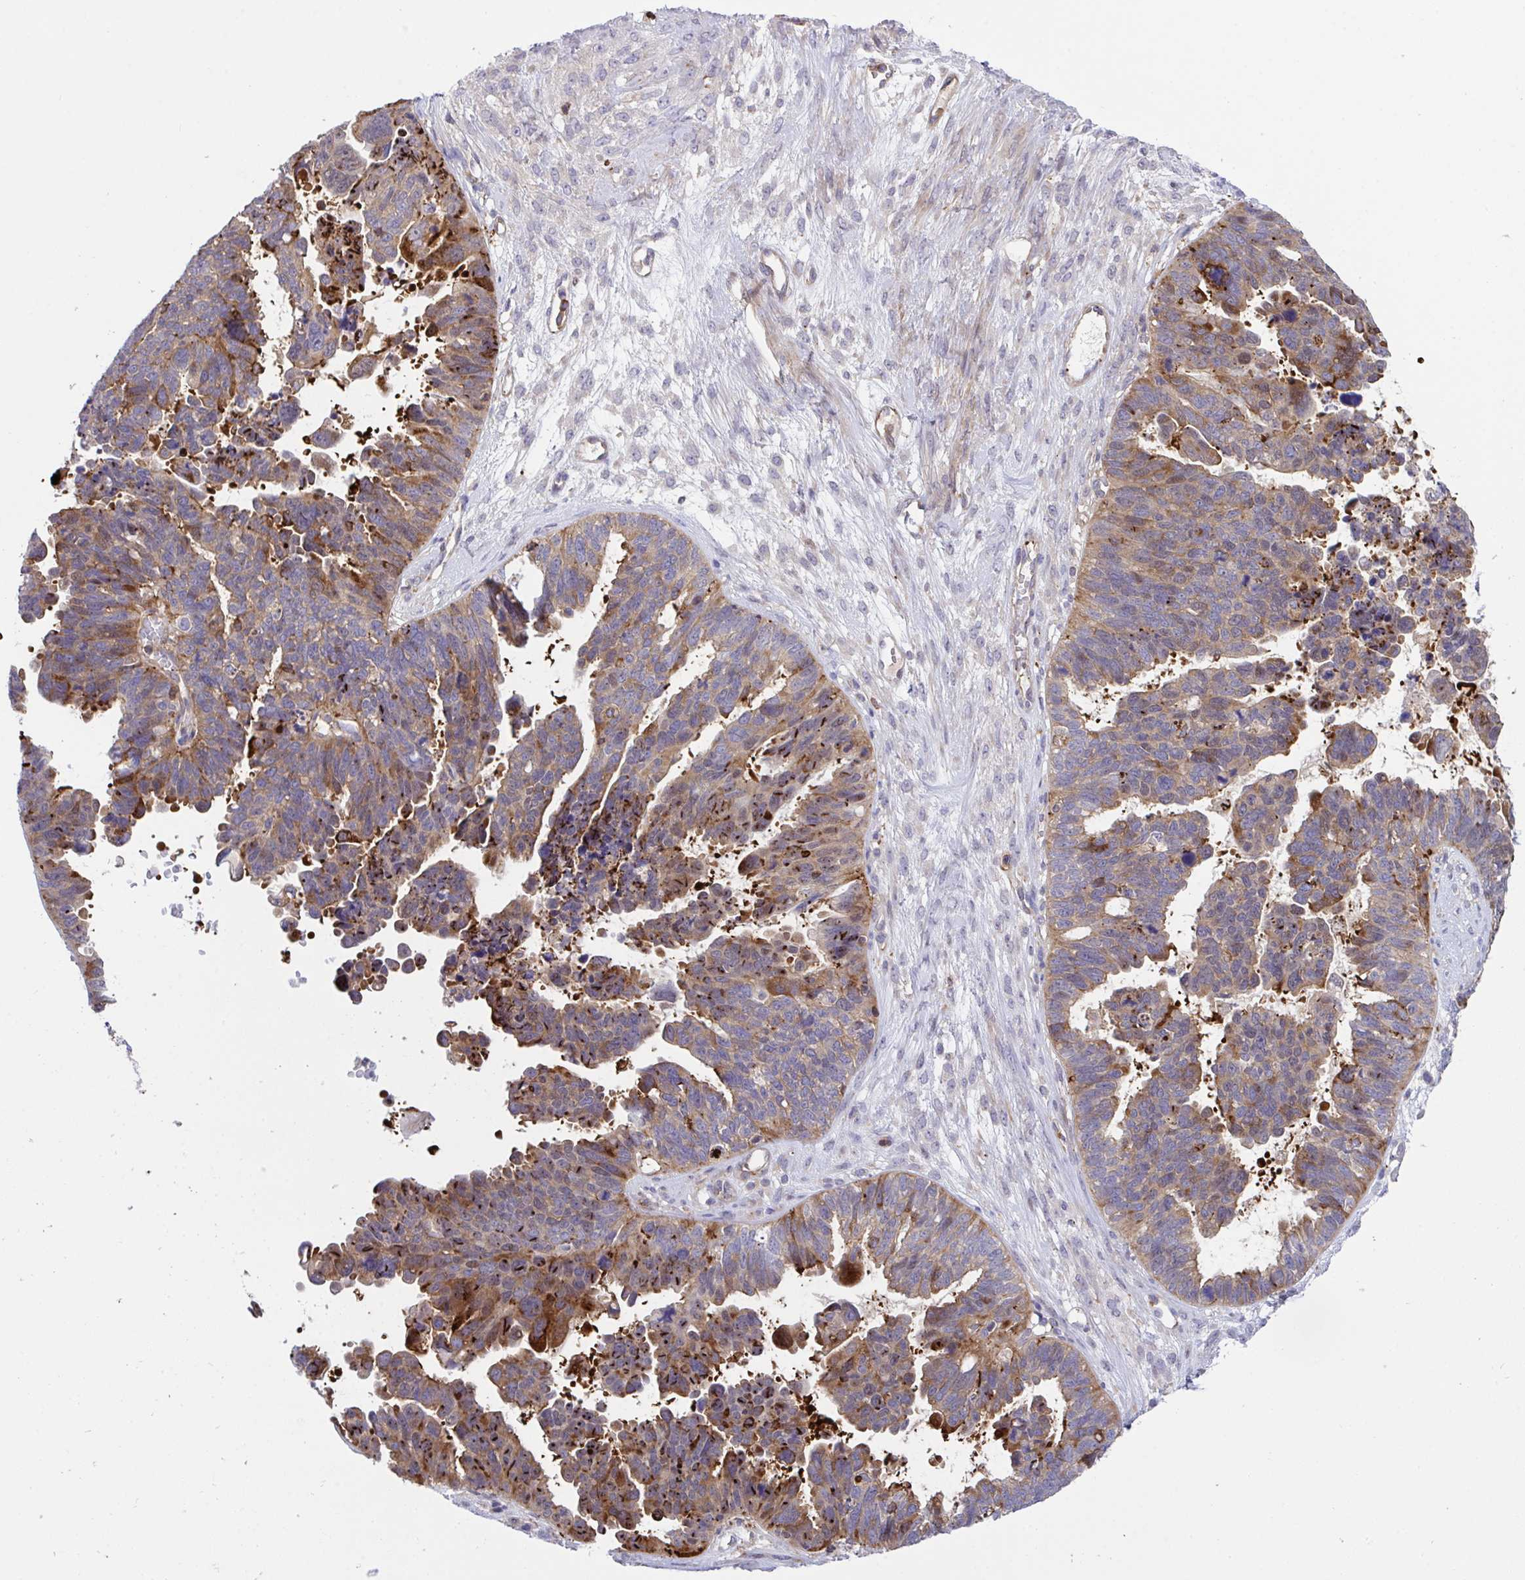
{"staining": {"intensity": "moderate", "quantity": ">75%", "location": "cytoplasmic/membranous,nuclear"}, "tissue": "ovarian cancer", "cell_type": "Tumor cells", "image_type": "cancer", "snomed": [{"axis": "morphology", "description": "Cystadenocarcinoma, serous, NOS"}, {"axis": "topography", "description": "Ovary"}], "caption": "IHC histopathology image of human ovarian cancer (serous cystadenocarcinoma) stained for a protein (brown), which demonstrates medium levels of moderate cytoplasmic/membranous and nuclear staining in approximately >75% of tumor cells.", "gene": "PPIH", "patient": {"sex": "female", "age": 60}}